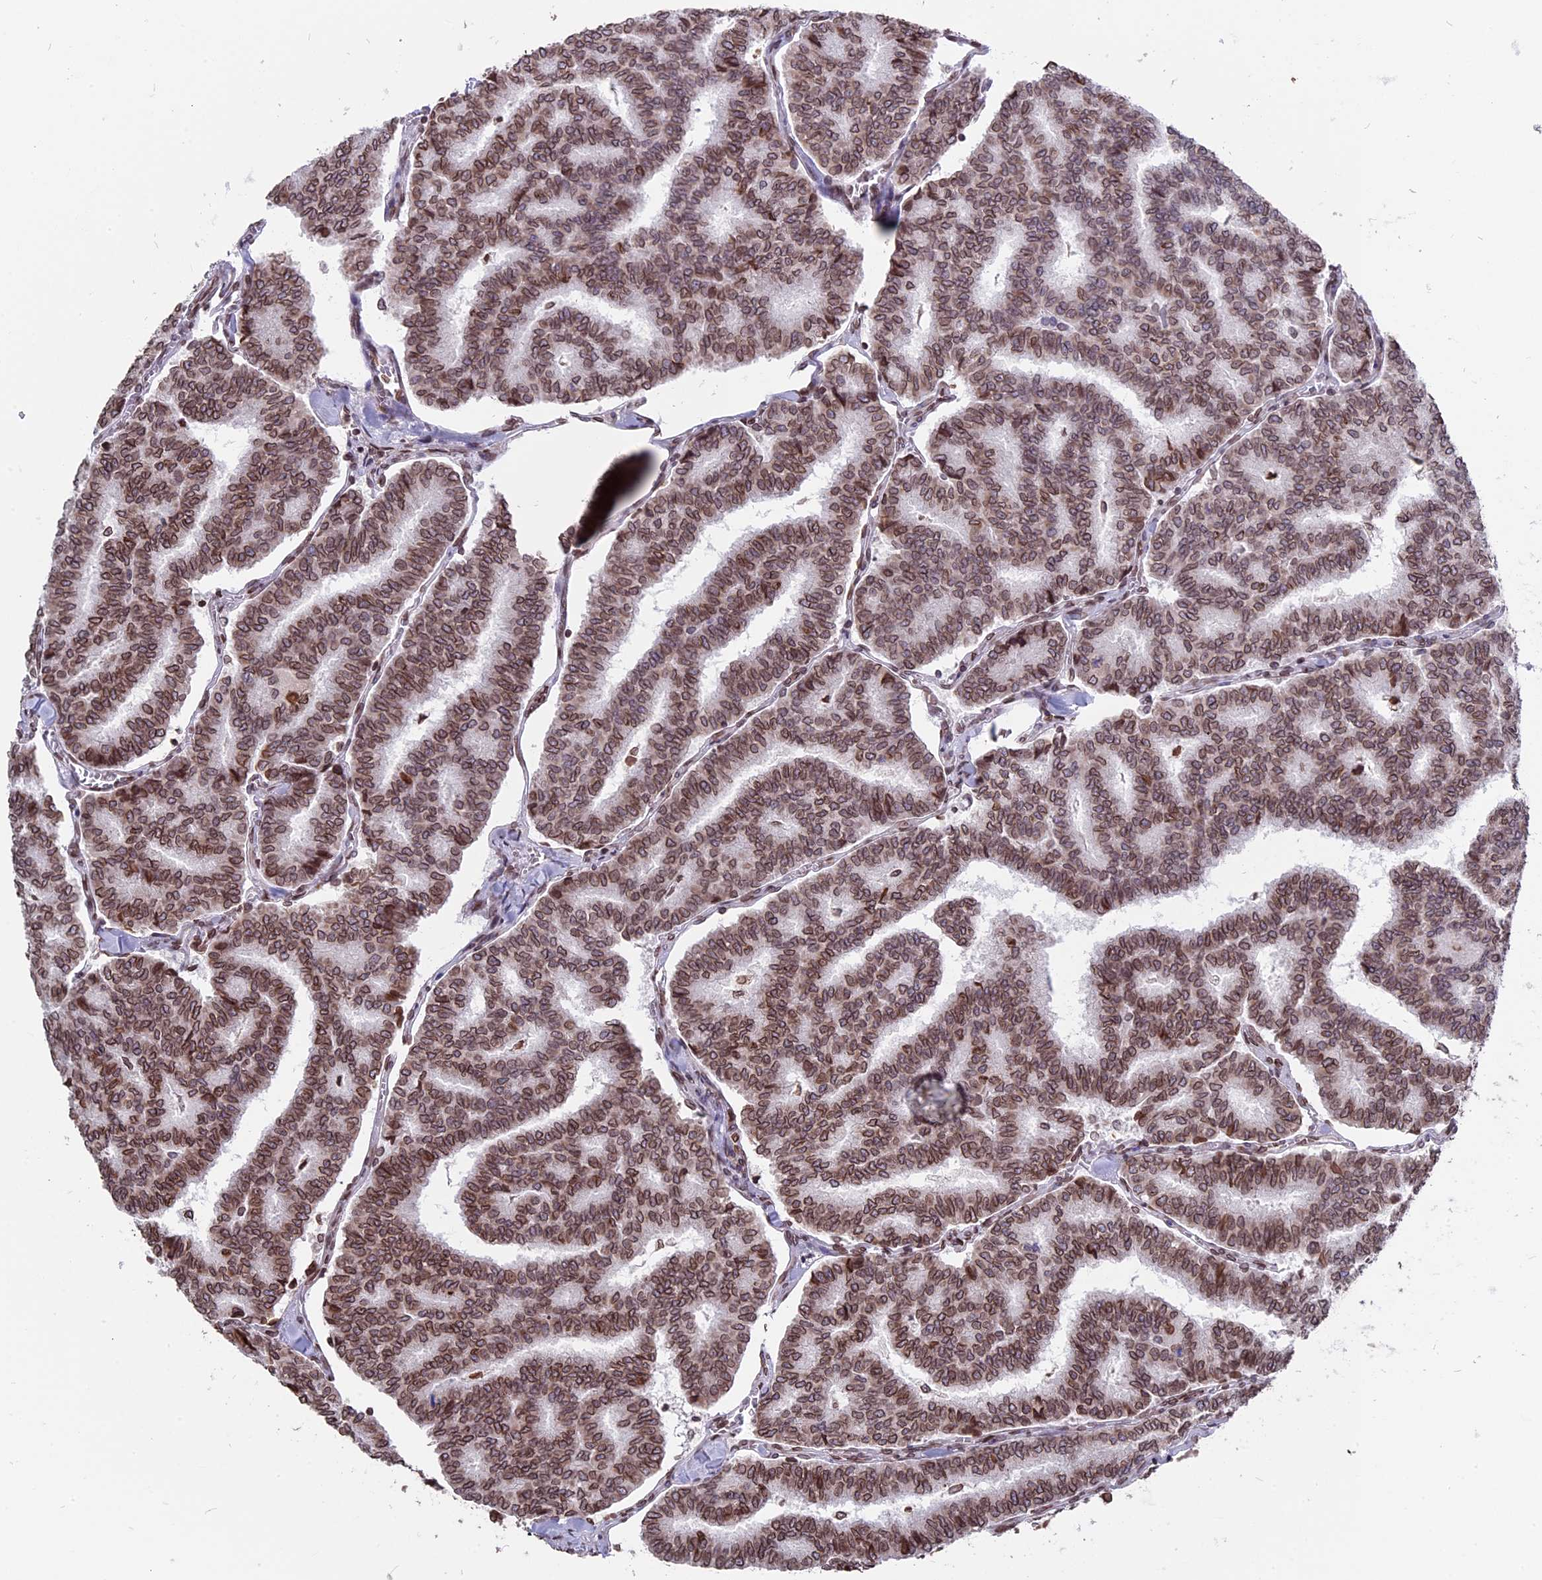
{"staining": {"intensity": "moderate", "quantity": ">75%", "location": "cytoplasmic/membranous,nuclear"}, "tissue": "thyroid cancer", "cell_type": "Tumor cells", "image_type": "cancer", "snomed": [{"axis": "morphology", "description": "Papillary adenocarcinoma, NOS"}, {"axis": "topography", "description": "Thyroid gland"}], "caption": "There is medium levels of moderate cytoplasmic/membranous and nuclear expression in tumor cells of thyroid cancer (papillary adenocarcinoma), as demonstrated by immunohistochemical staining (brown color).", "gene": "PTCHD4", "patient": {"sex": "female", "age": 35}}